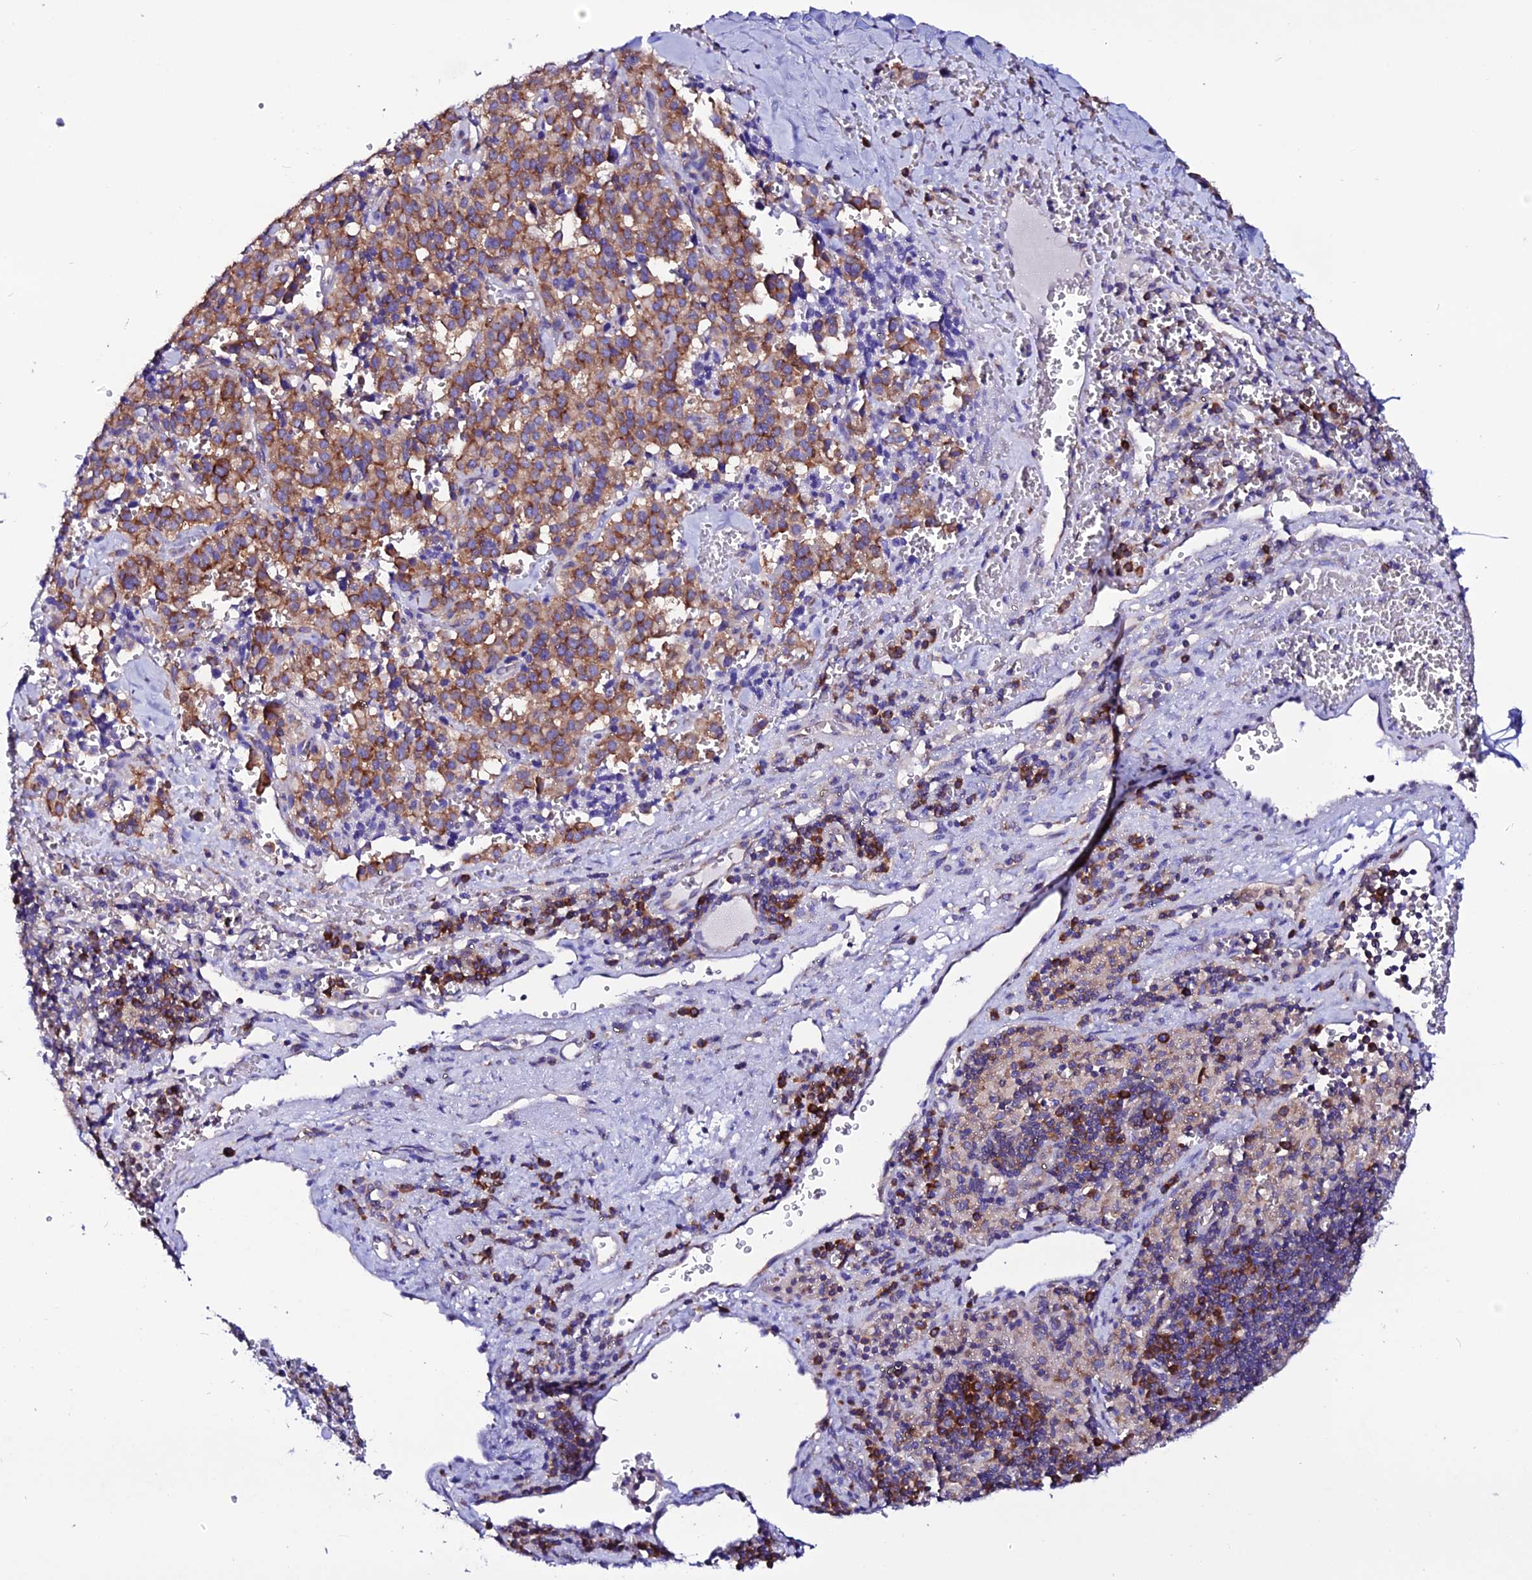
{"staining": {"intensity": "moderate", "quantity": ">75%", "location": "cytoplasmic/membranous"}, "tissue": "pancreatic cancer", "cell_type": "Tumor cells", "image_type": "cancer", "snomed": [{"axis": "morphology", "description": "Adenocarcinoma, NOS"}, {"axis": "topography", "description": "Pancreas"}], "caption": "There is medium levels of moderate cytoplasmic/membranous staining in tumor cells of pancreatic cancer (adenocarcinoma), as demonstrated by immunohistochemical staining (brown color).", "gene": "EEF1G", "patient": {"sex": "male", "age": 65}}